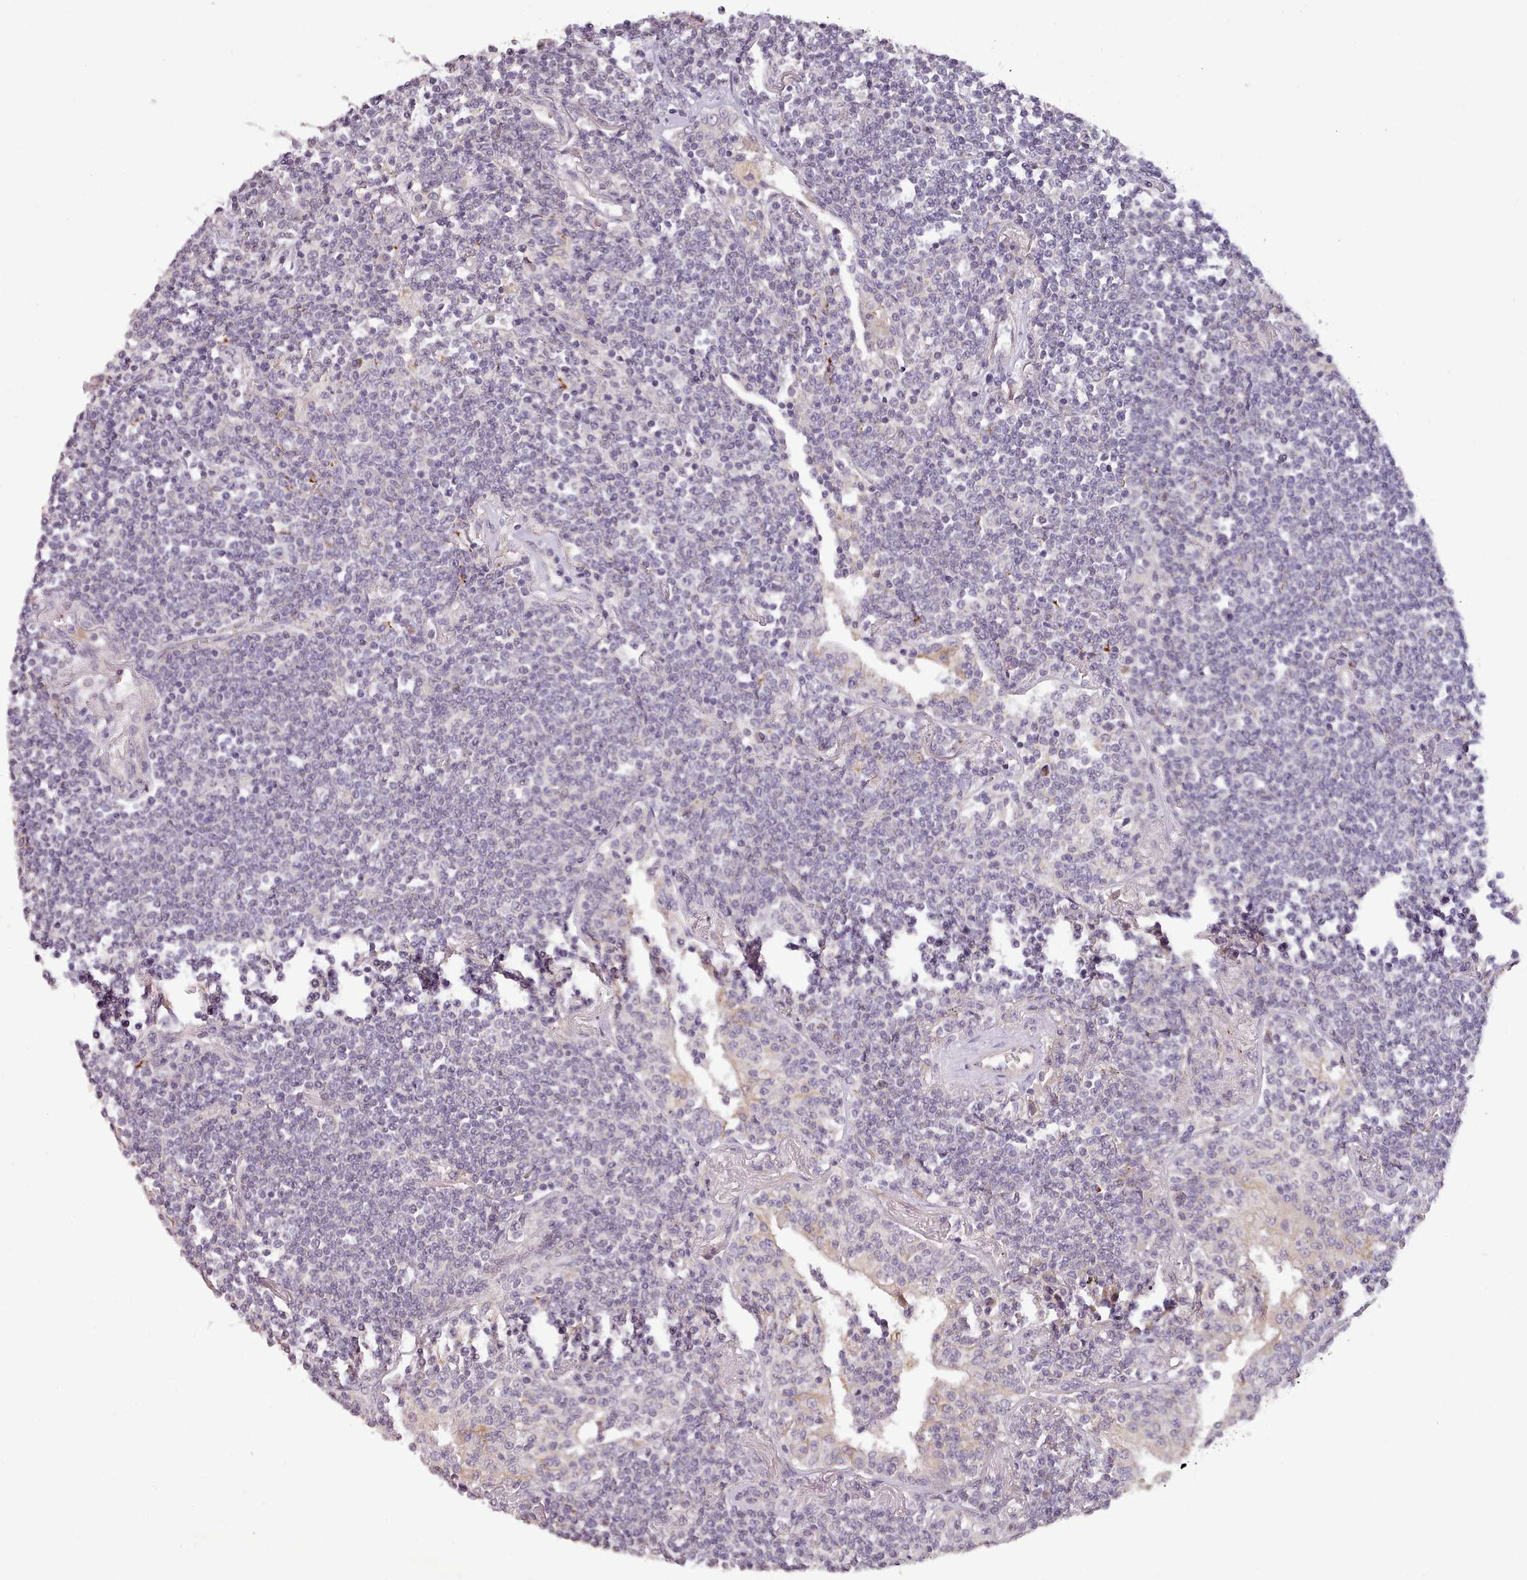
{"staining": {"intensity": "negative", "quantity": "none", "location": "none"}, "tissue": "lymphoma", "cell_type": "Tumor cells", "image_type": "cancer", "snomed": [{"axis": "morphology", "description": "Malignant lymphoma, non-Hodgkin's type, Low grade"}, {"axis": "topography", "description": "Lung"}], "caption": "Immunohistochemistry (IHC) of human malignant lymphoma, non-Hodgkin's type (low-grade) exhibits no expression in tumor cells.", "gene": "ZNF658", "patient": {"sex": "female", "age": 71}}